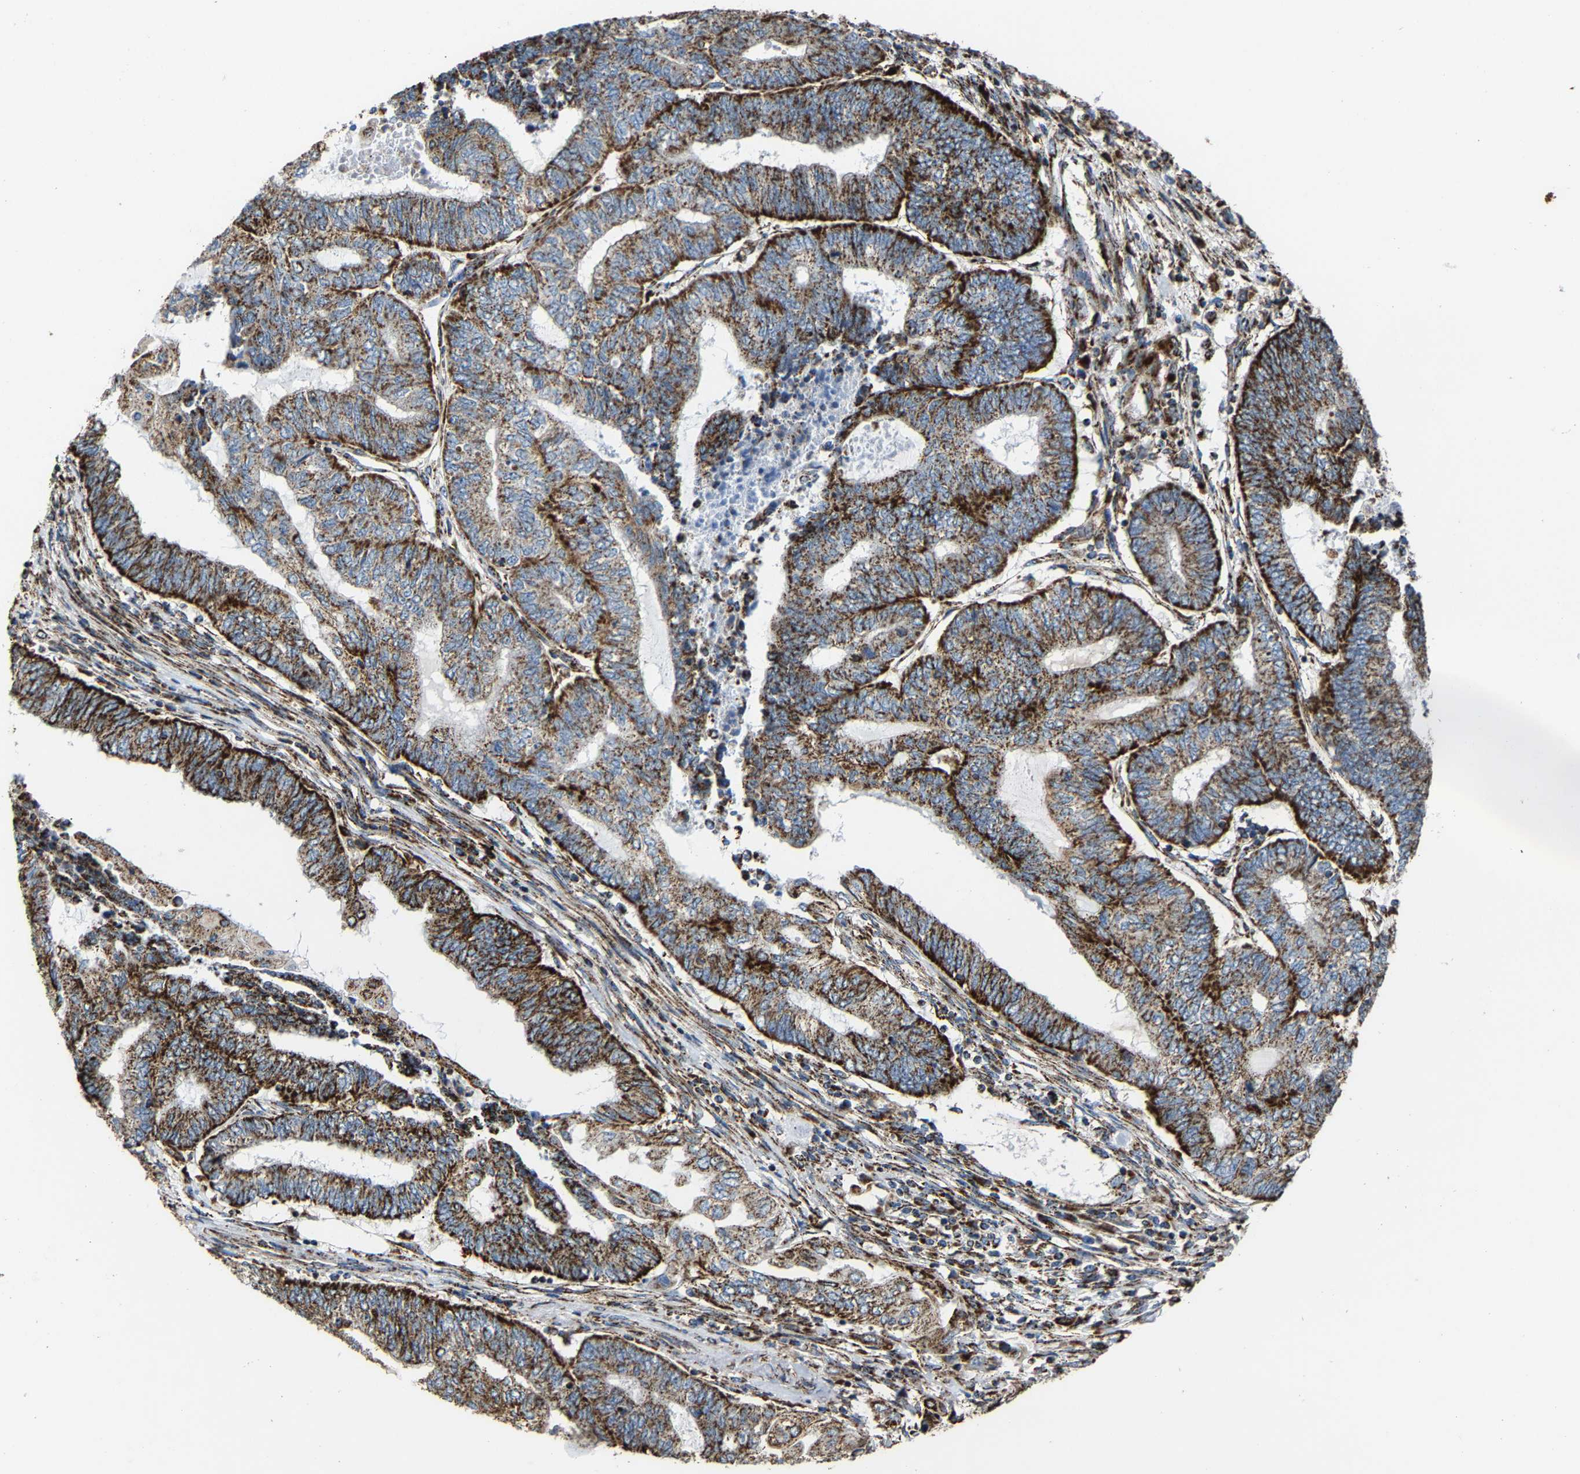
{"staining": {"intensity": "strong", "quantity": ">75%", "location": "cytoplasmic/membranous"}, "tissue": "endometrial cancer", "cell_type": "Tumor cells", "image_type": "cancer", "snomed": [{"axis": "morphology", "description": "Adenocarcinoma, NOS"}, {"axis": "topography", "description": "Uterus"}, {"axis": "topography", "description": "Endometrium"}], "caption": "Brown immunohistochemical staining in endometrial cancer (adenocarcinoma) reveals strong cytoplasmic/membranous staining in approximately >75% of tumor cells.", "gene": "NDUFV3", "patient": {"sex": "female", "age": 70}}